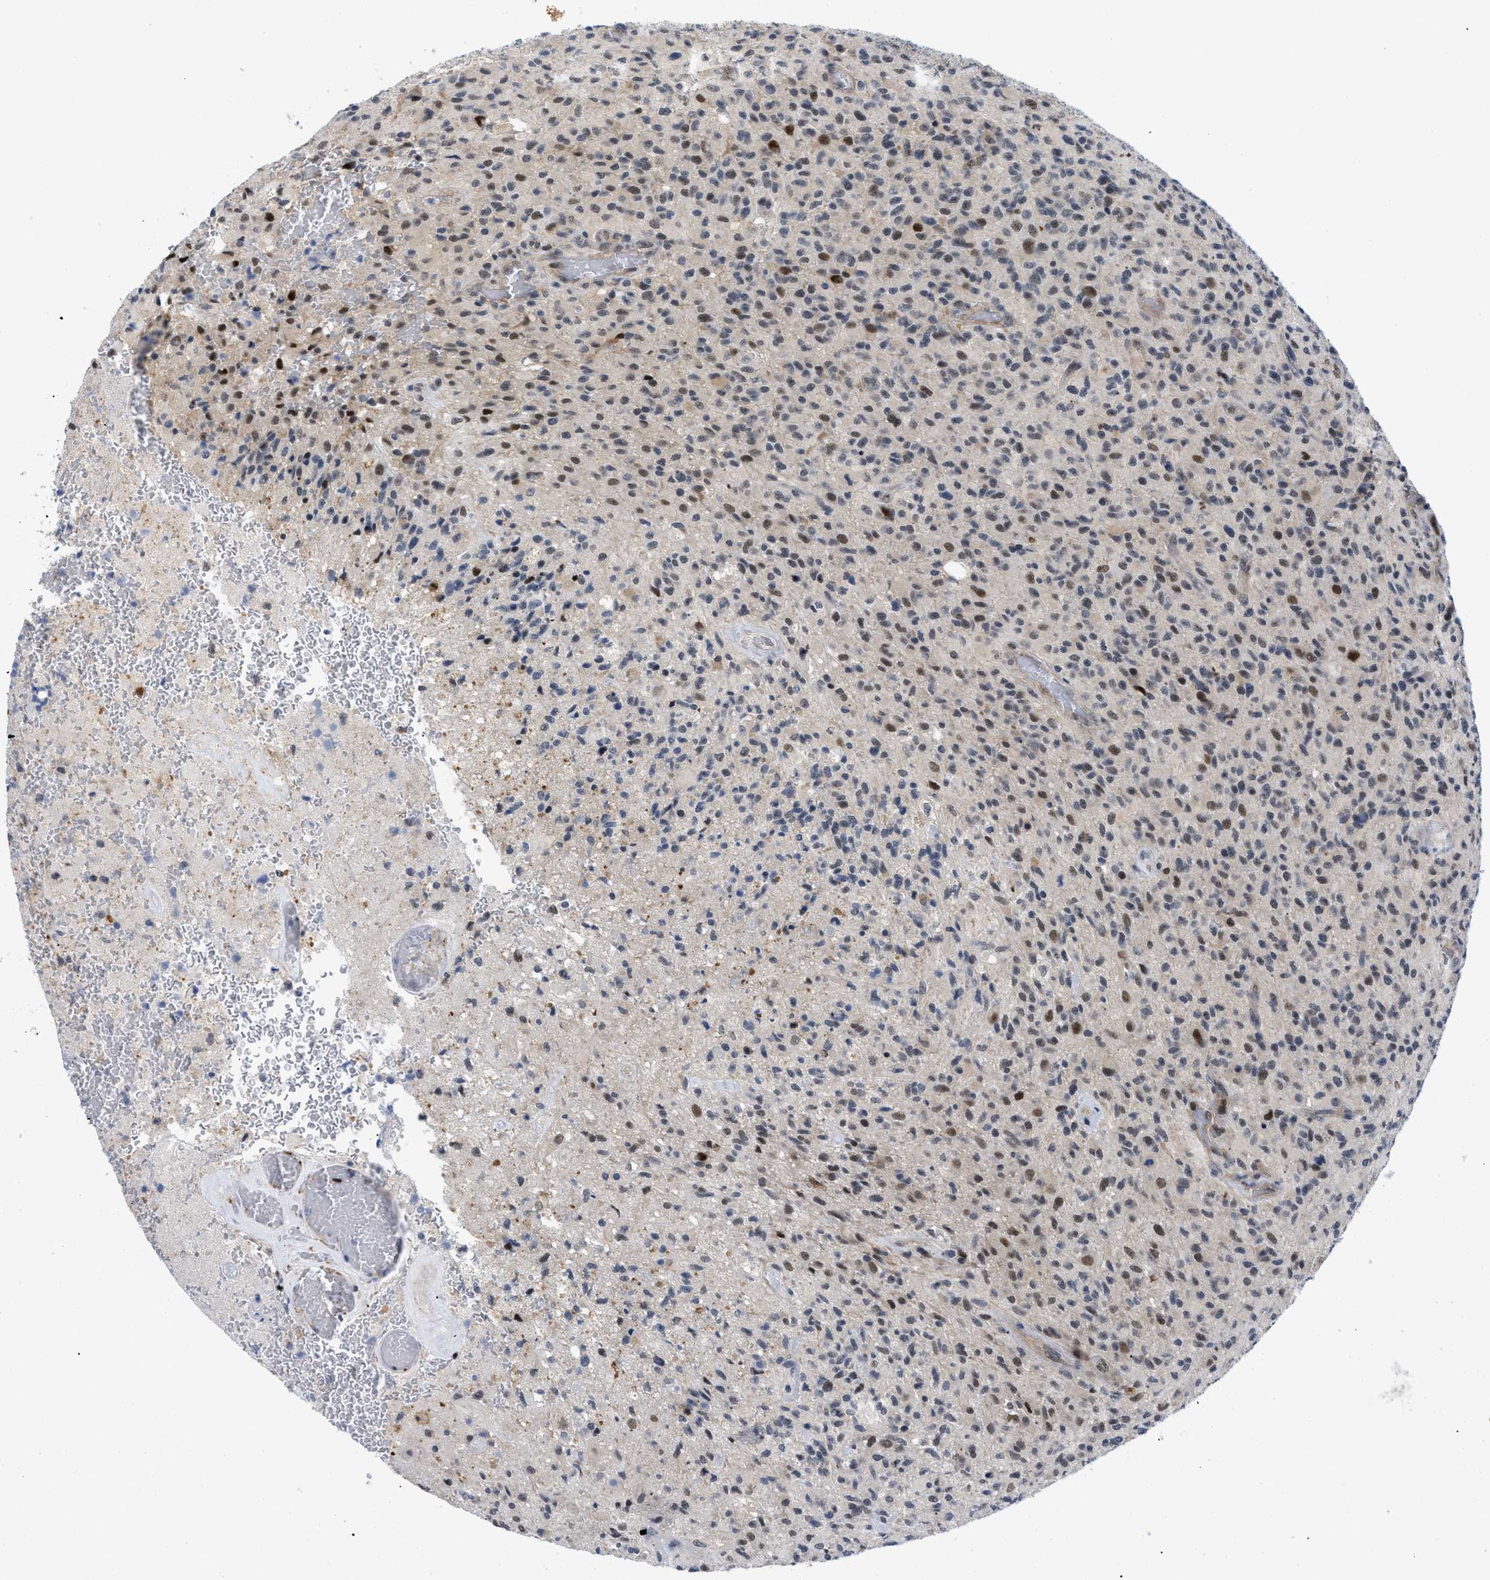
{"staining": {"intensity": "moderate", "quantity": ">75%", "location": "nuclear"}, "tissue": "glioma", "cell_type": "Tumor cells", "image_type": "cancer", "snomed": [{"axis": "morphology", "description": "Glioma, malignant, High grade"}, {"axis": "topography", "description": "Brain"}], "caption": "Human glioma stained for a protein (brown) displays moderate nuclear positive positivity in about >75% of tumor cells.", "gene": "SLC29A2", "patient": {"sex": "male", "age": 71}}